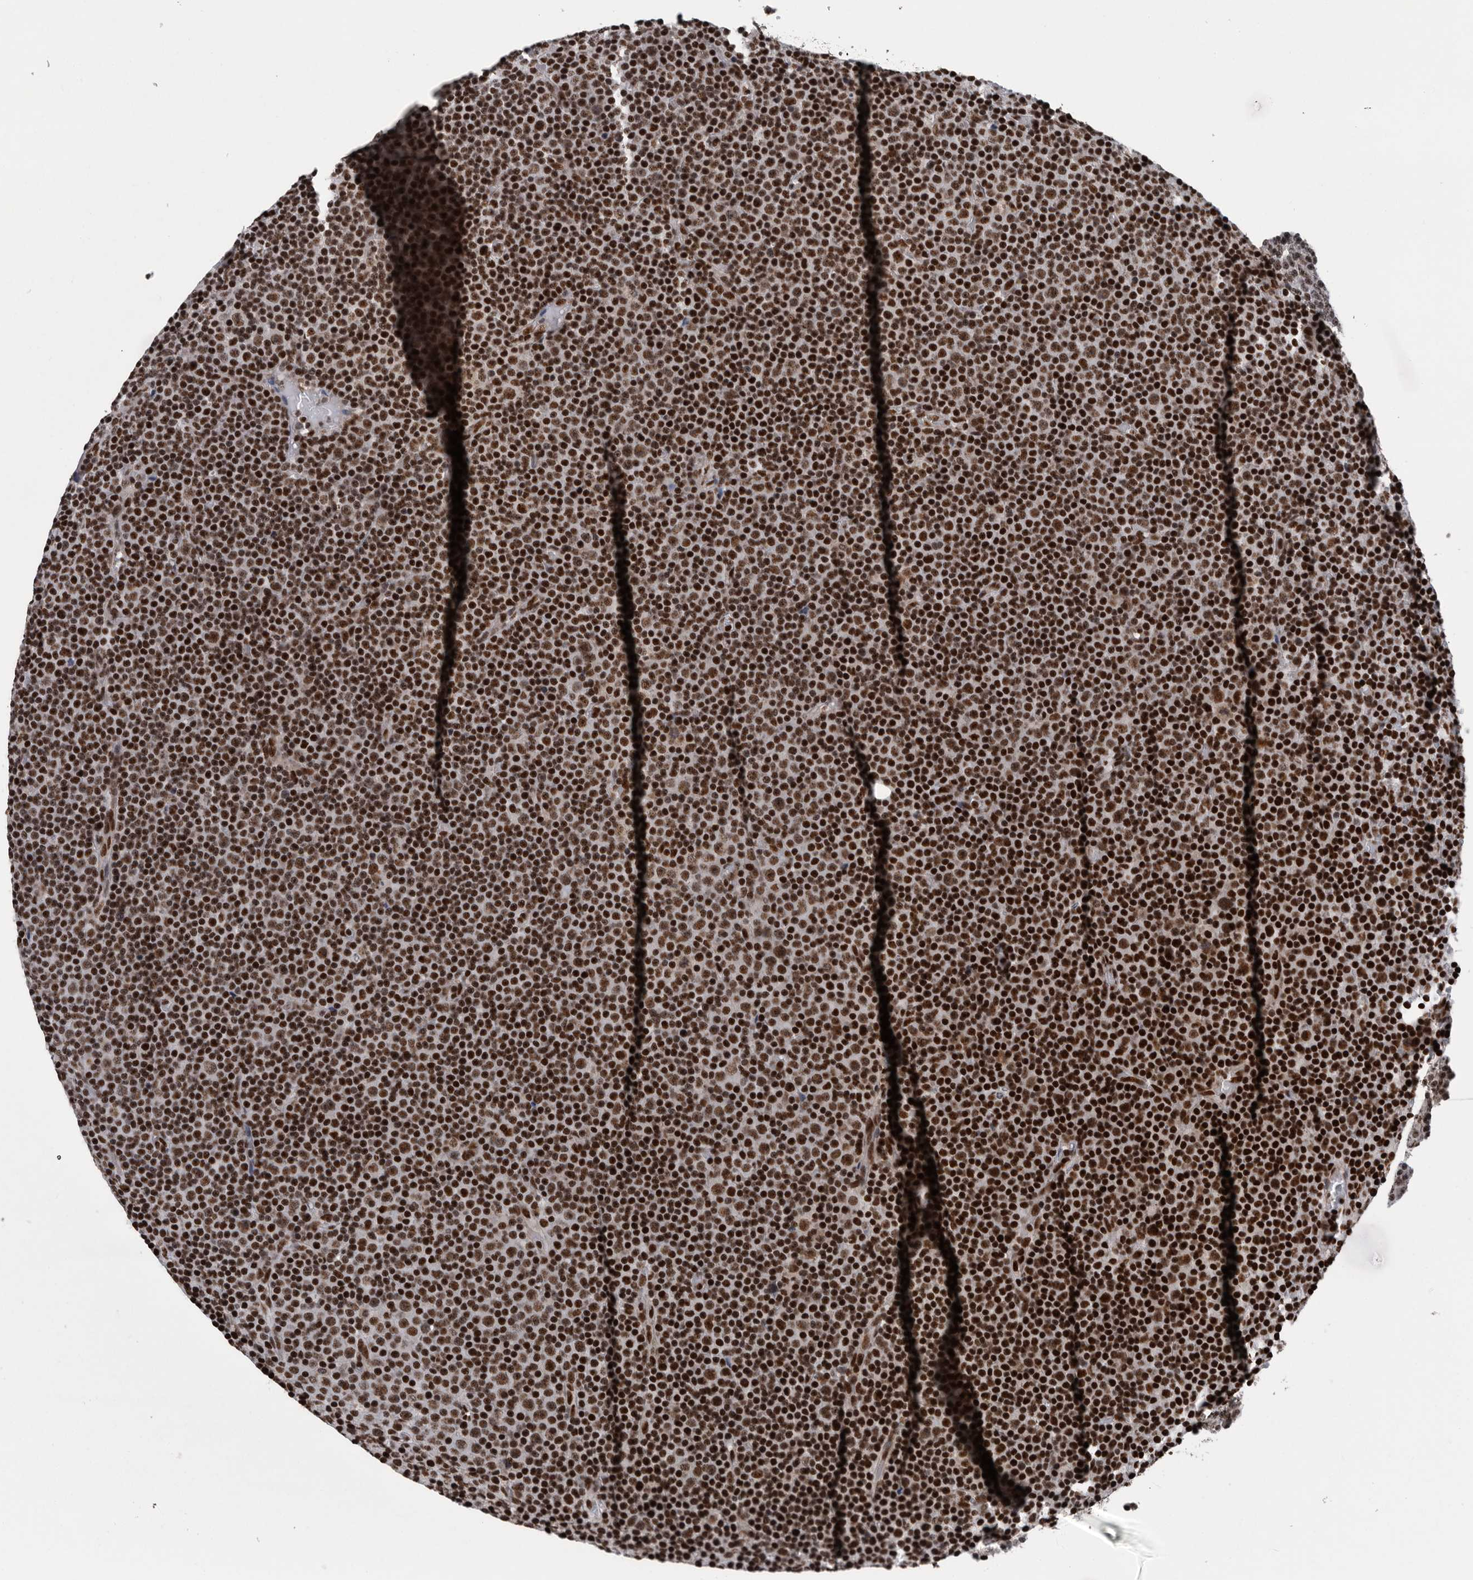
{"staining": {"intensity": "moderate", "quantity": ">75%", "location": "nuclear"}, "tissue": "lymphoma", "cell_type": "Tumor cells", "image_type": "cancer", "snomed": [{"axis": "morphology", "description": "Malignant lymphoma, non-Hodgkin's type, Low grade"}, {"axis": "topography", "description": "Lymph node"}], "caption": "Immunohistochemistry photomicrograph of lymphoma stained for a protein (brown), which shows medium levels of moderate nuclear staining in approximately >75% of tumor cells.", "gene": "SENP7", "patient": {"sex": "female", "age": 67}}